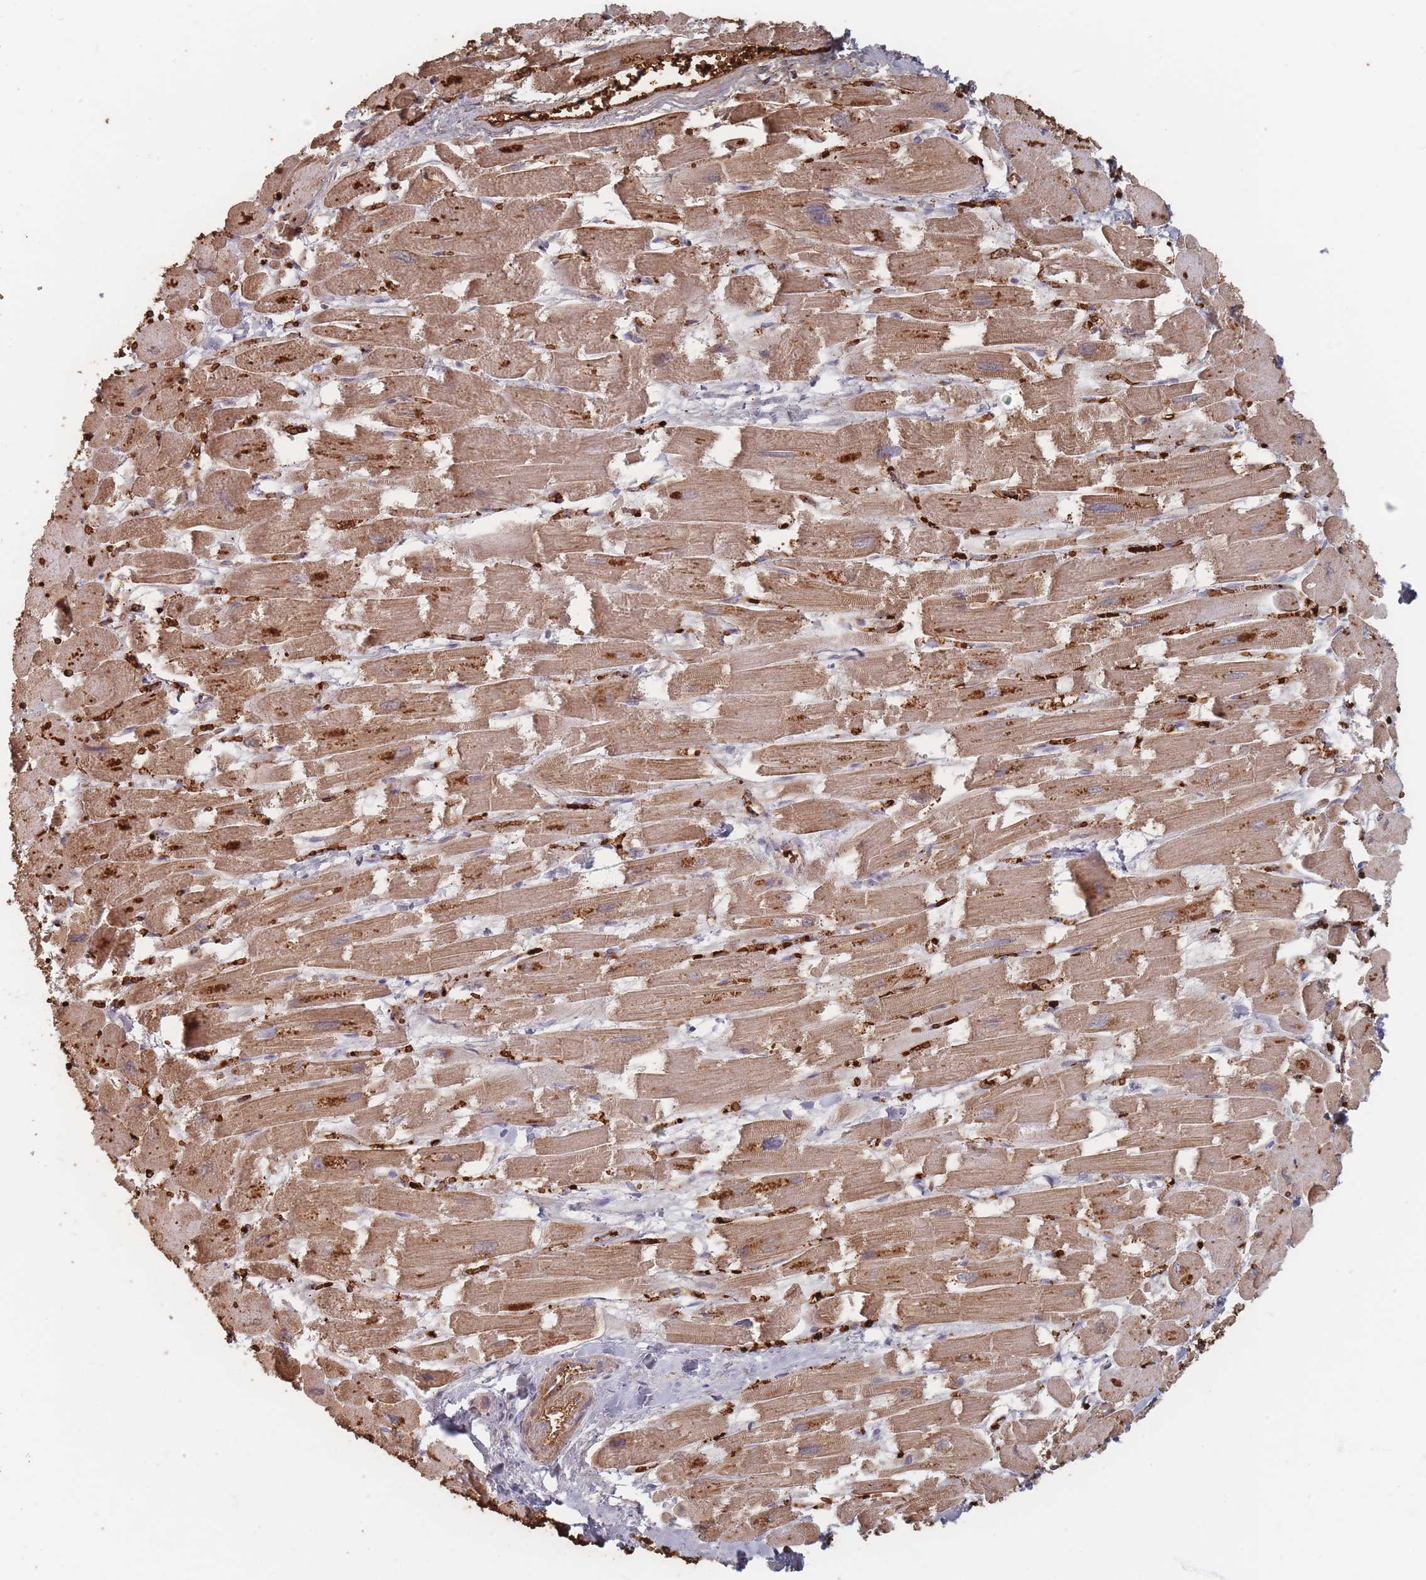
{"staining": {"intensity": "moderate", "quantity": "25%-75%", "location": "cytoplasmic/membranous"}, "tissue": "heart muscle", "cell_type": "Cardiomyocytes", "image_type": "normal", "snomed": [{"axis": "morphology", "description": "Normal tissue, NOS"}, {"axis": "topography", "description": "Heart"}], "caption": "Immunohistochemical staining of benign human heart muscle reveals moderate cytoplasmic/membranous protein positivity in approximately 25%-75% of cardiomyocytes. (brown staining indicates protein expression, while blue staining denotes nuclei).", "gene": "SLC2A6", "patient": {"sex": "male", "age": 54}}